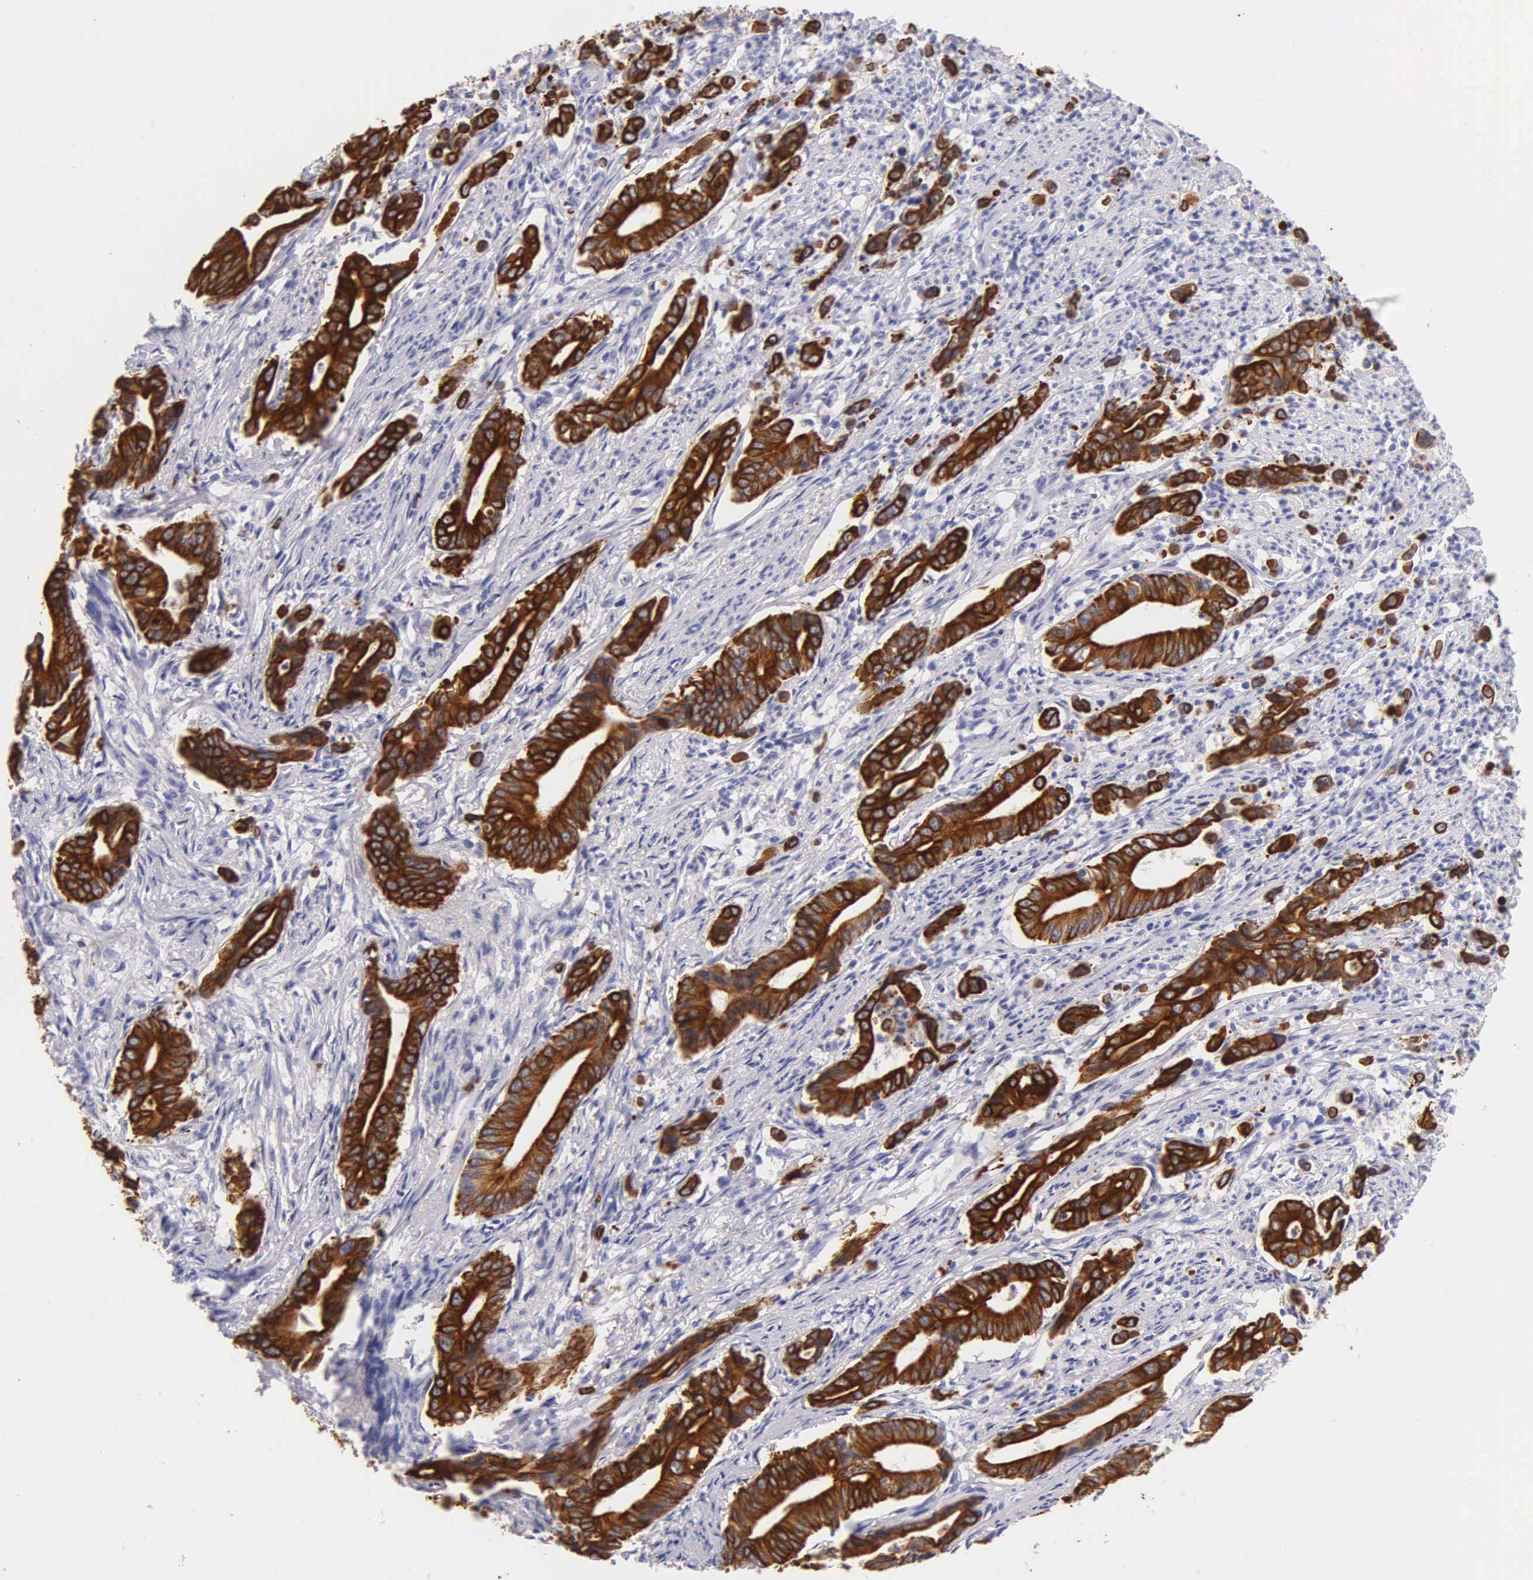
{"staining": {"intensity": "strong", "quantity": ">75%", "location": "cytoplasmic/membranous"}, "tissue": "stomach cancer", "cell_type": "Tumor cells", "image_type": "cancer", "snomed": [{"axis": "morphology", "description": "Adenocarcinoma, NOS"}, {"axis": "topography", "description": "Stomach"}], "caption": "This is an image of IHC staining of stomach adenocarcinoma, which shows strong staining in the cytoplasmic/membranous of tumor cells.", "gene": "KRT17", "patient": {"sex": "female", "age": 76}}